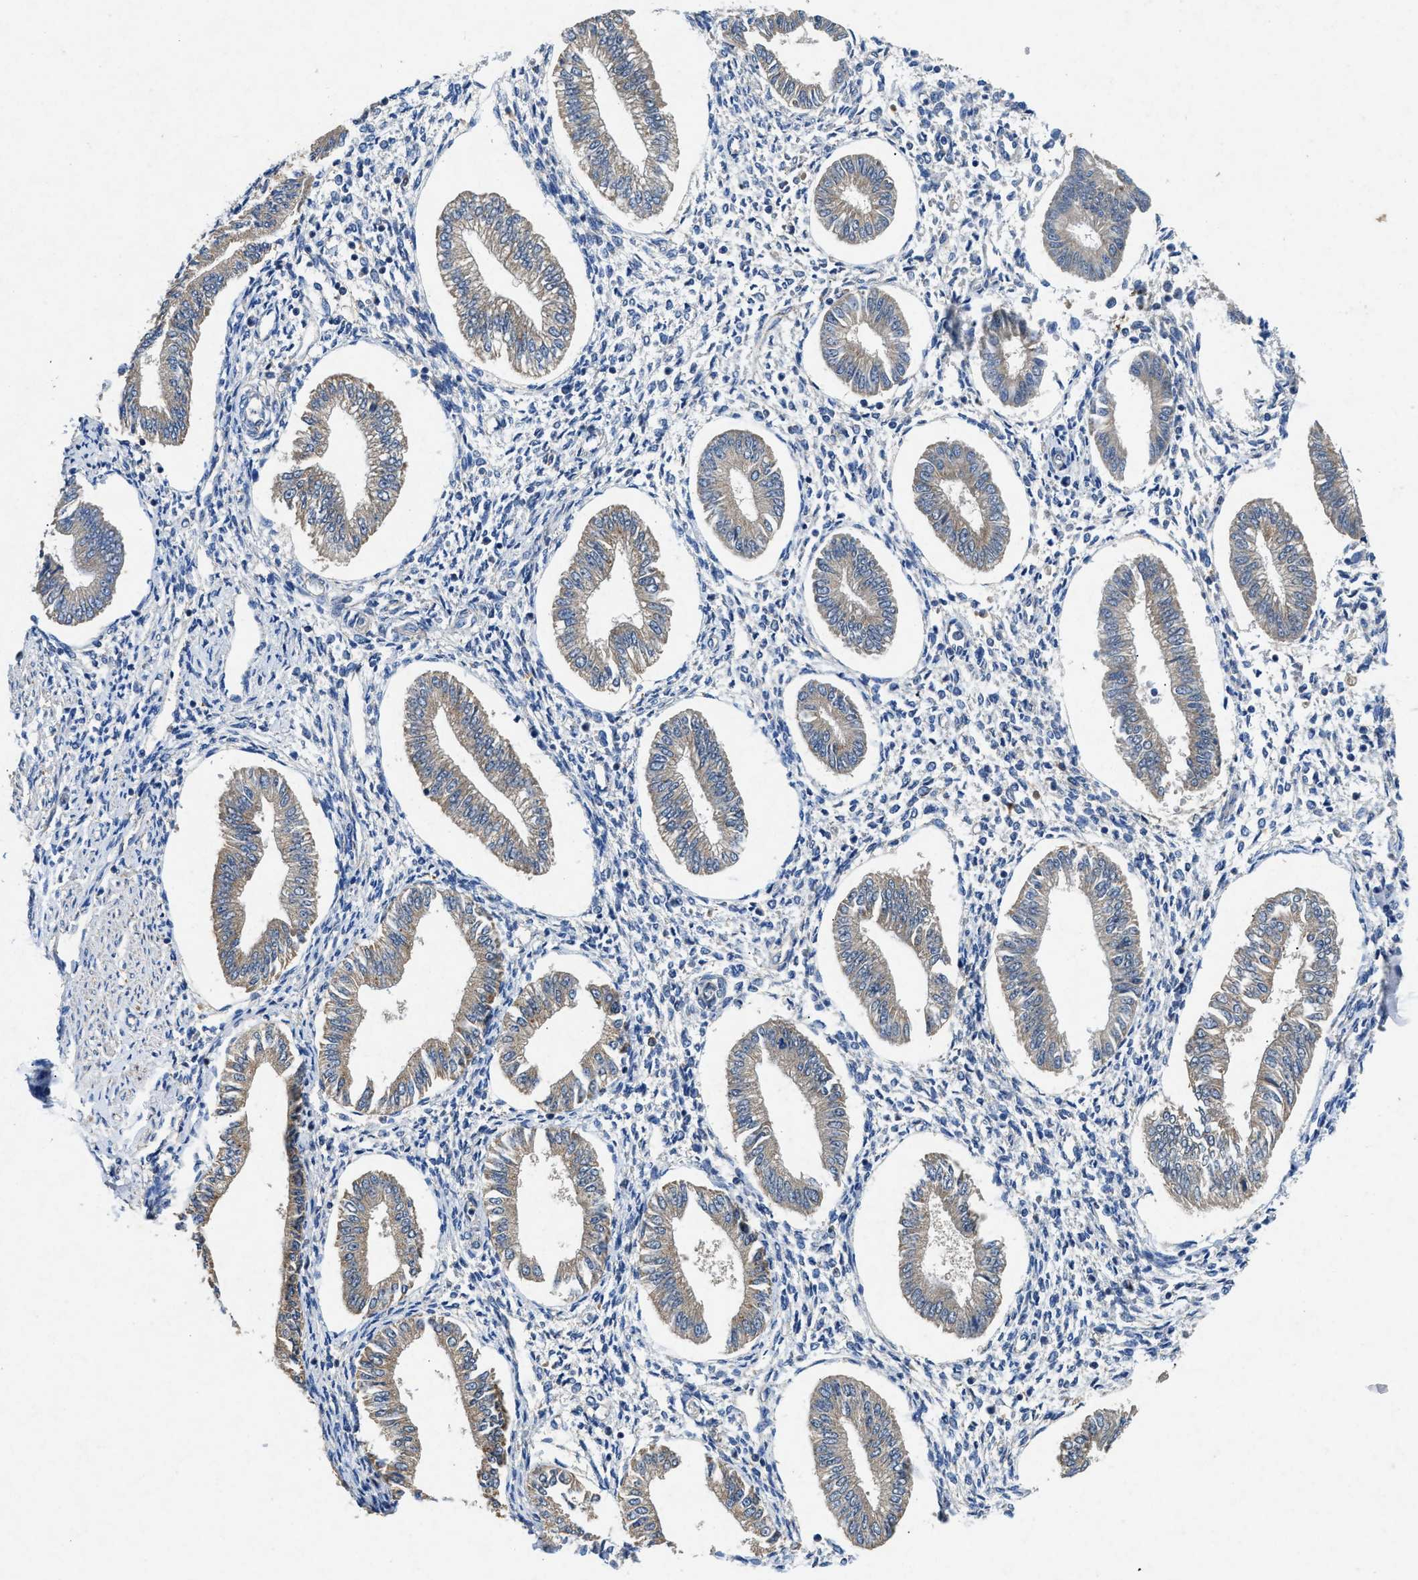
{"staining": {"intensity": "negative", "quantity": "none", "location": "none"}, "tissue": "endometrium", "cell_type": "Cells in endometrial stroma", "image_type": "normal", "snomed": [{"axis": "morphology", "description": "Normal tissue, NOS"}, {"axis": "topography", "description": "Endometrium"}], "caption": "This is an immunohistochemistry (IHC) photomicrograph of normal human endometrium. There is no positivity in cells in endometrial stroma.", "gene": "CDK15", "patient": {"sex": "female", "age": 50}}